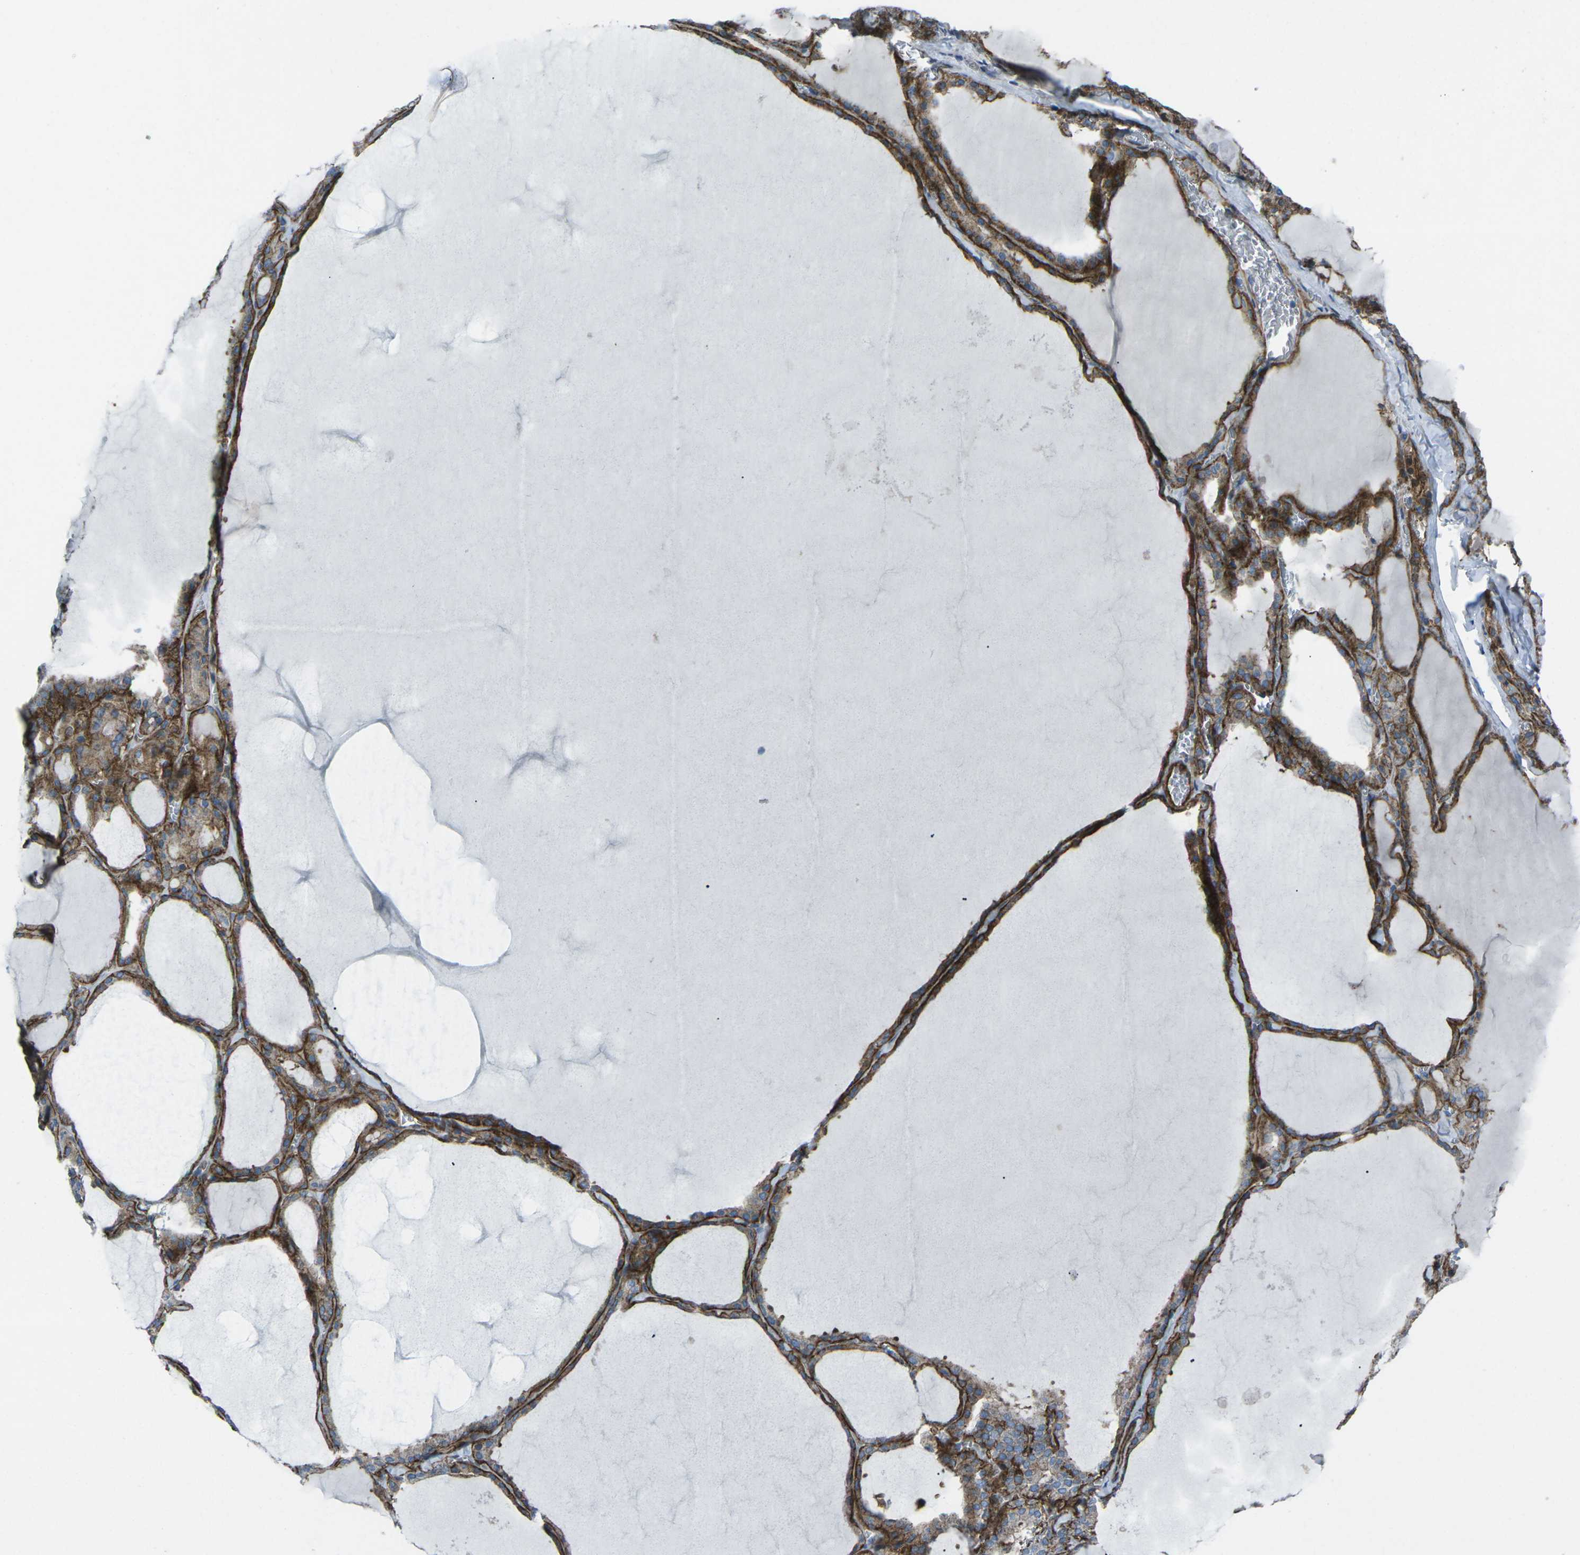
{"staining": {"intensity": "negative", "quantity": "none", "location": "none"}, "tissue": "thyroid gland", "cell_type": "Glandular cells", "image_type": "normal", "snomed": [{"axis": "morphology", "description": "Normal tissue, NOS"}, {"axis": "topography", "description": "Thyroid gland"}], "caption": "Immunohistochemical staining of benign human thyroid gland shows no significant staining in glandular cells. (DAB (3,3'-diaminobenzidine) immunohistochemistry (IHC) visualized using brightfield microscopy, high magnification).", "gene": "UTRN", "patient": {"sex": "male", "age": 56}}